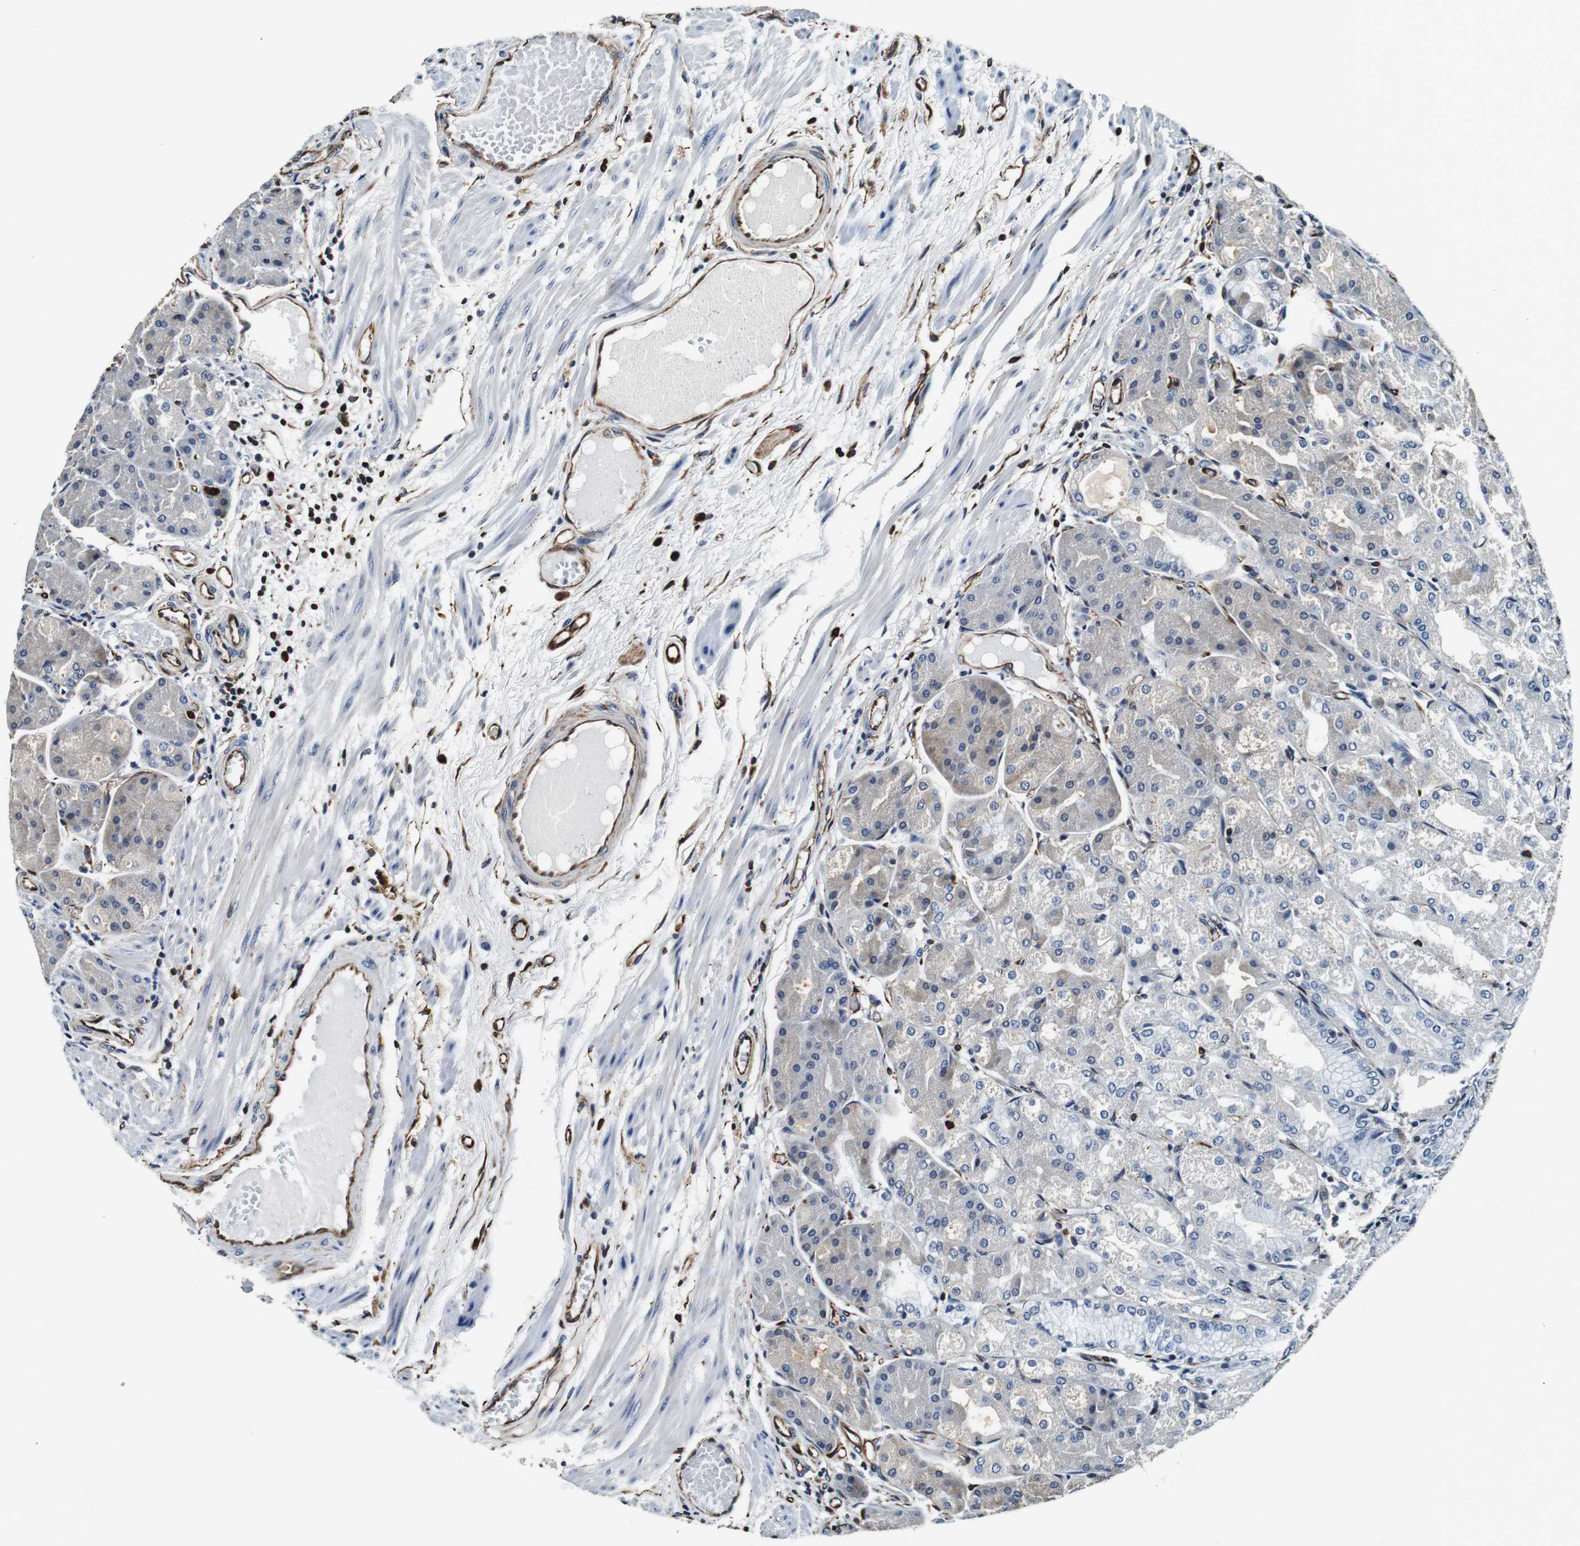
{"staining": {"intensity": "moderate", "quantity": "<25%", "location": "cytoplasmic/membranous"}, "tissue": "stomach", "cell_type": "Glandular cells", "image_type": "normal", "snomed": [{"axis": "morphology", "description": "Normal tissue, NOS"}, {"axis": "topography", "description": "Stomach, upper"}], "caption": "About <25% of glandular cells in normal stomach reveal moderate cytoplasmic/membranous protein expression as visualized by brown immunohistochemical staining.", "gene": "GJE1", "patient": {"sex": "male", "age": 72}}